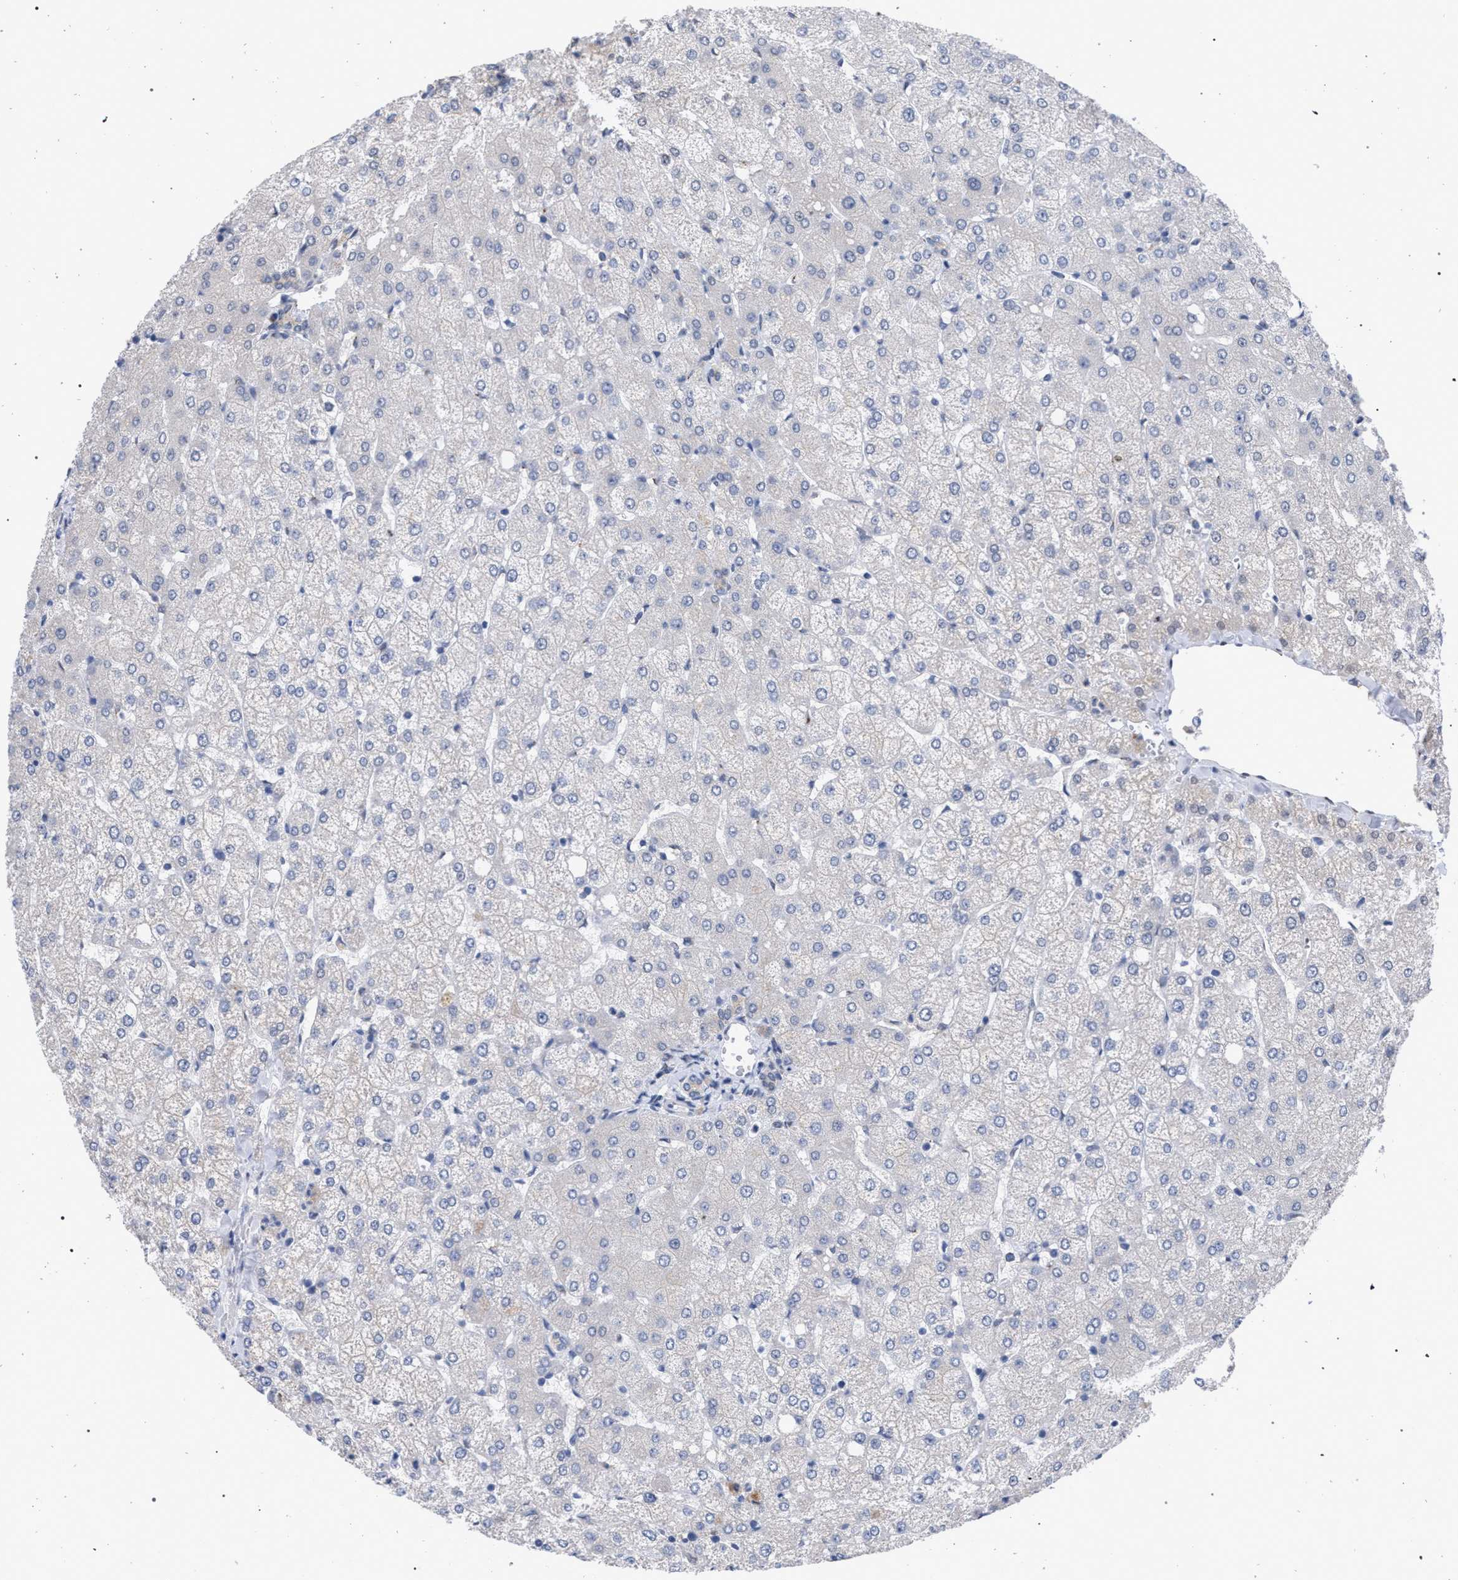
{"staining": {"intensity": "negative", "quantity": "none", "location": "none"}, "tissue": "liver", "cell_type": "Cholangiocytes", "image_type": "normal", "snomed": [{"axis": "morphology", "description": "Normal tissue, NOS"}, {"axis": "topography", "description": "Liver"}], "caption": "IHC image of benign liver stained for a protein (brown), which demonstrates no staining in cholangiocytes.", "gene": "GOLGA2", "patient": {"sex": "female", "age": 54}}